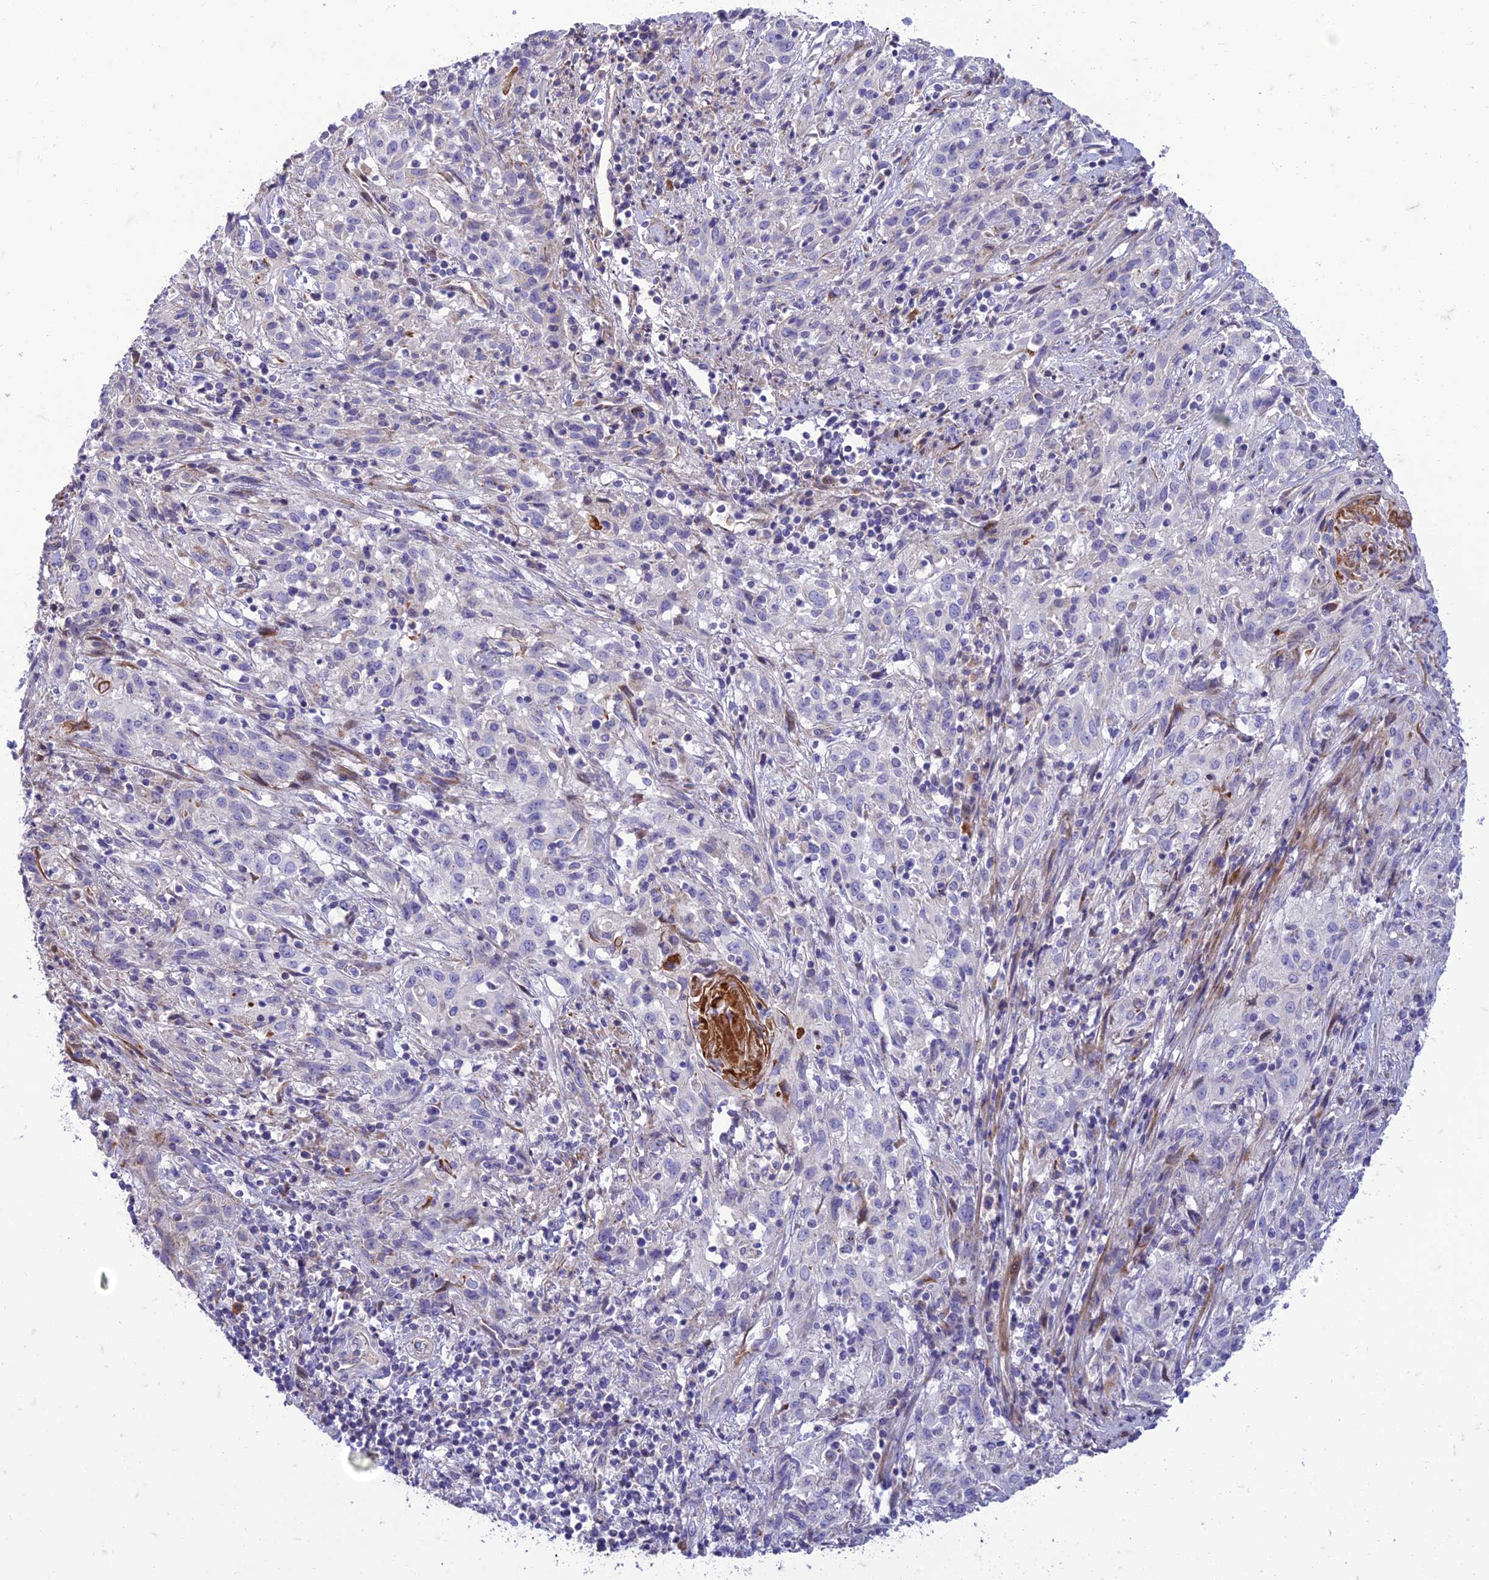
{"staining": {"intensity": "negative", "quantity": "none", "location": "none"}, "tissue": "cervical cancer", "cell_type": "Tumor cells", "image_type": "cancer", "snomed": [{"axis": "morphology", "description": "Squamous cell carcinoma, NOS"}, {"axis": "topography", "description": "Cervix"}], "caption": "Immunohistochemical staining of cervical cancer reveals no significant staining in tumor cells.", "gene": "SEL1L3", "patient": {"sex": "female", "age": 57}}